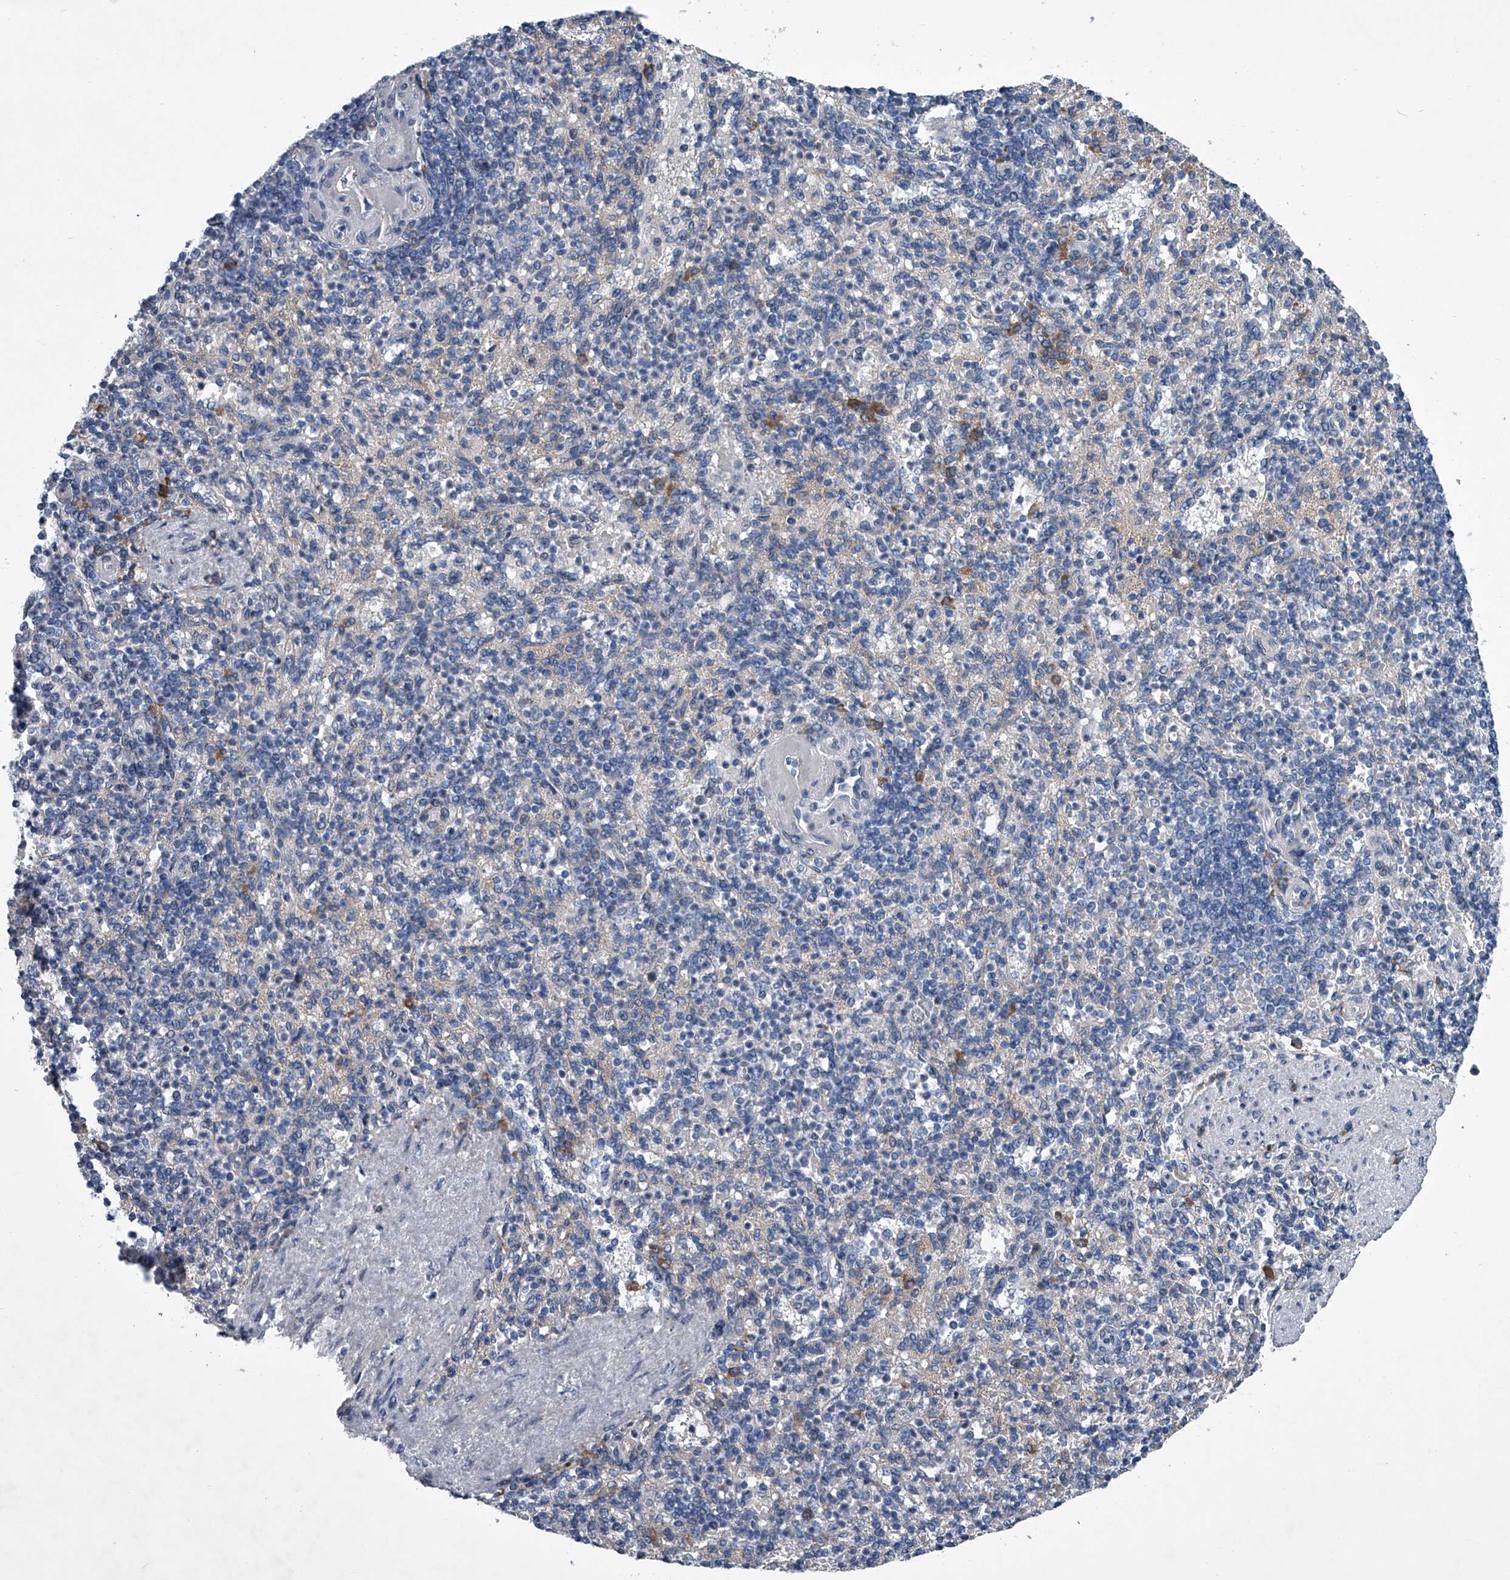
{"staining": {"intensity": "negative", "quantity": "none", "location": "none"}, "tissue": "spleen", "cell_type": "Cells in red pulp", "image_type": "normal", "snomed": [{"axis": "morphology", "description": "Normal tissue, NOS"}, {"axis": "topography", "description": "Spleen"}], "caption": "A high-resolution micrograph shows IHC staining of unremarkable spleen, which displays no significant staining in cells in red pulp.", "gene": "ABCG1", "patient": {"sex": "female", "age": 74}}